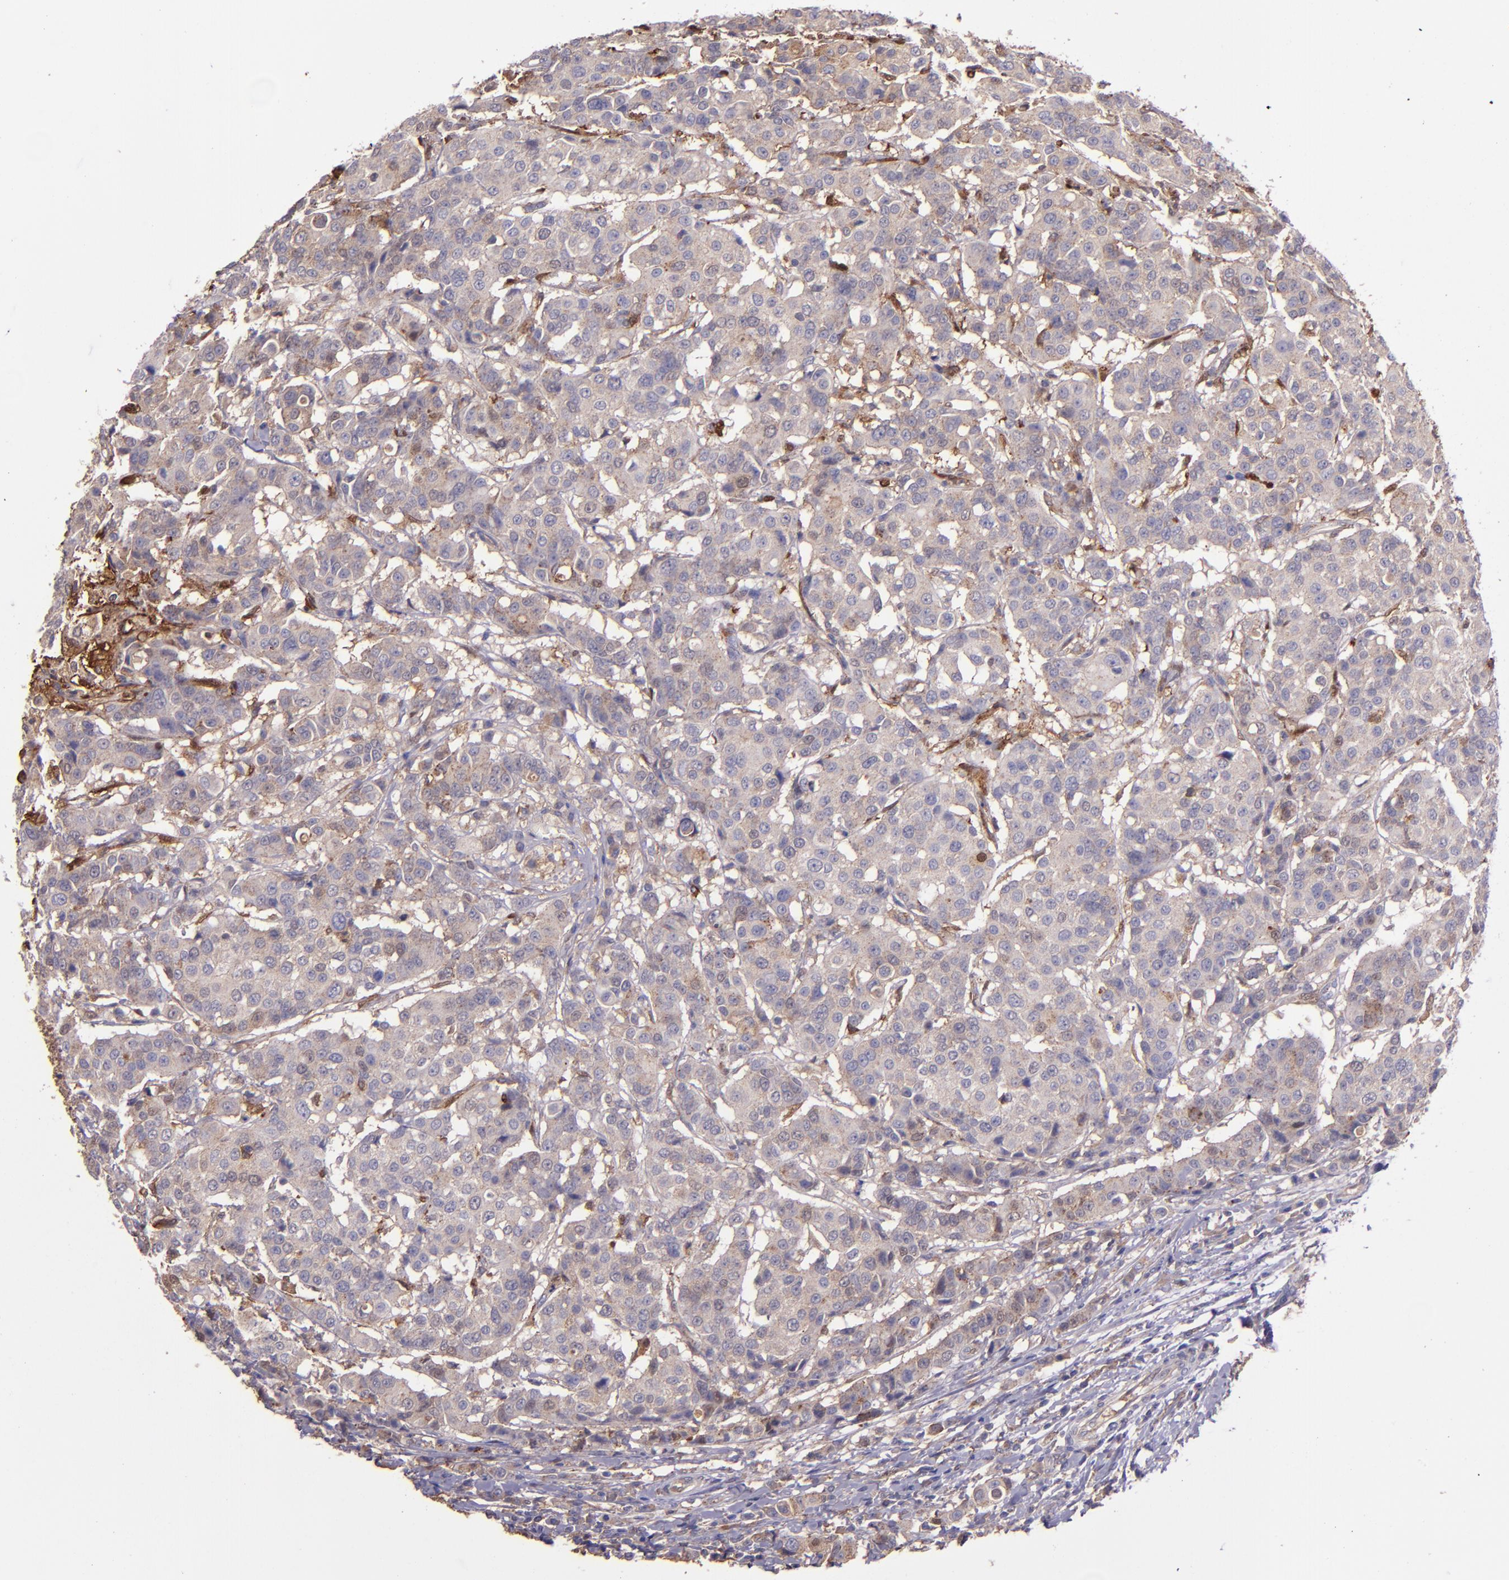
{"staining": {"intensity": "weak", "quantity": ">75%", "location": "cytoplasmic/membranous"}, "tissue": "breast cancer", "cell_type": "Tumor cells", "image_type": "cancer", "snomed": [{"axis": "morphology", "description": "Duct carcinoma"}, {"axis": "topography", "description": "Breast"}], "caption": "Immunohistochemical staining of infiltrating ductal carcinoma (breast) shows low levels of weak cytoplasmic/membranous protein positivity in about >75% of tumor cells. (Stains: DAB in brown, nuclei in blue, Microscopy: brightfield microscopy at high magnification).", "gene": "WASHC1", "patient": {"sex": "female", "age": 27}}